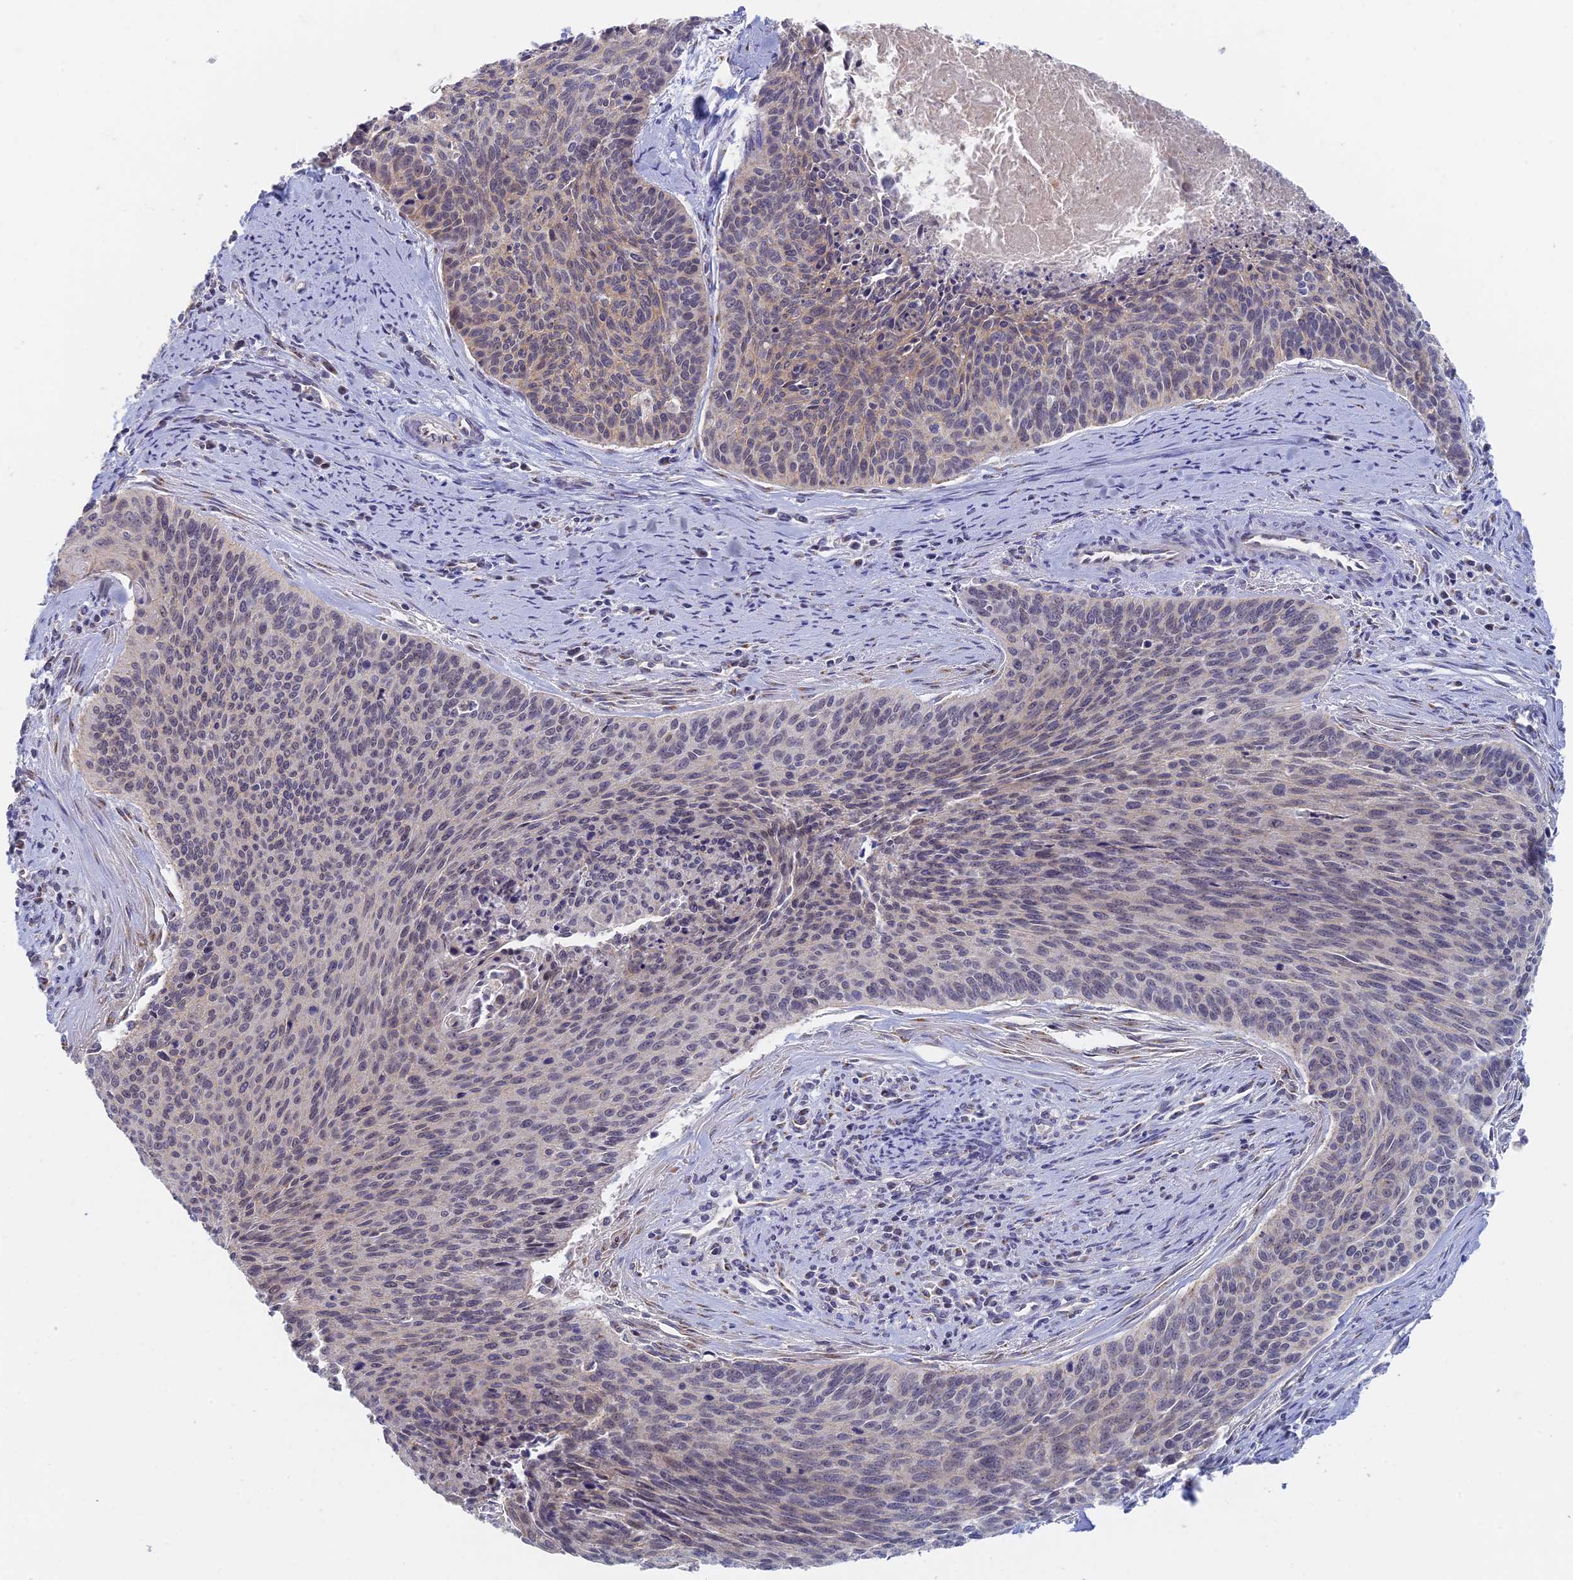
{"staining": {"intensity": "weak", "quantity": "<25%", "location": "cytoplasmic/membranous"}, "tissue": "cervical cancer", "cell_type": "Tumor cells", "image_type": "cancer", "snomed": [{"axis": "morphology", "description": "Squamous cell carcinoma, NOS"}, {"axis": "topography", "description": "Cervix"}], "caption": "This is an immunohistochemistry histopathology image of human cervical cancer (squamous cell carcinoma). There is no expression in tumor cells.", "gene": "GPATCH1", "patient": {"sex": "female", "age": 55}}